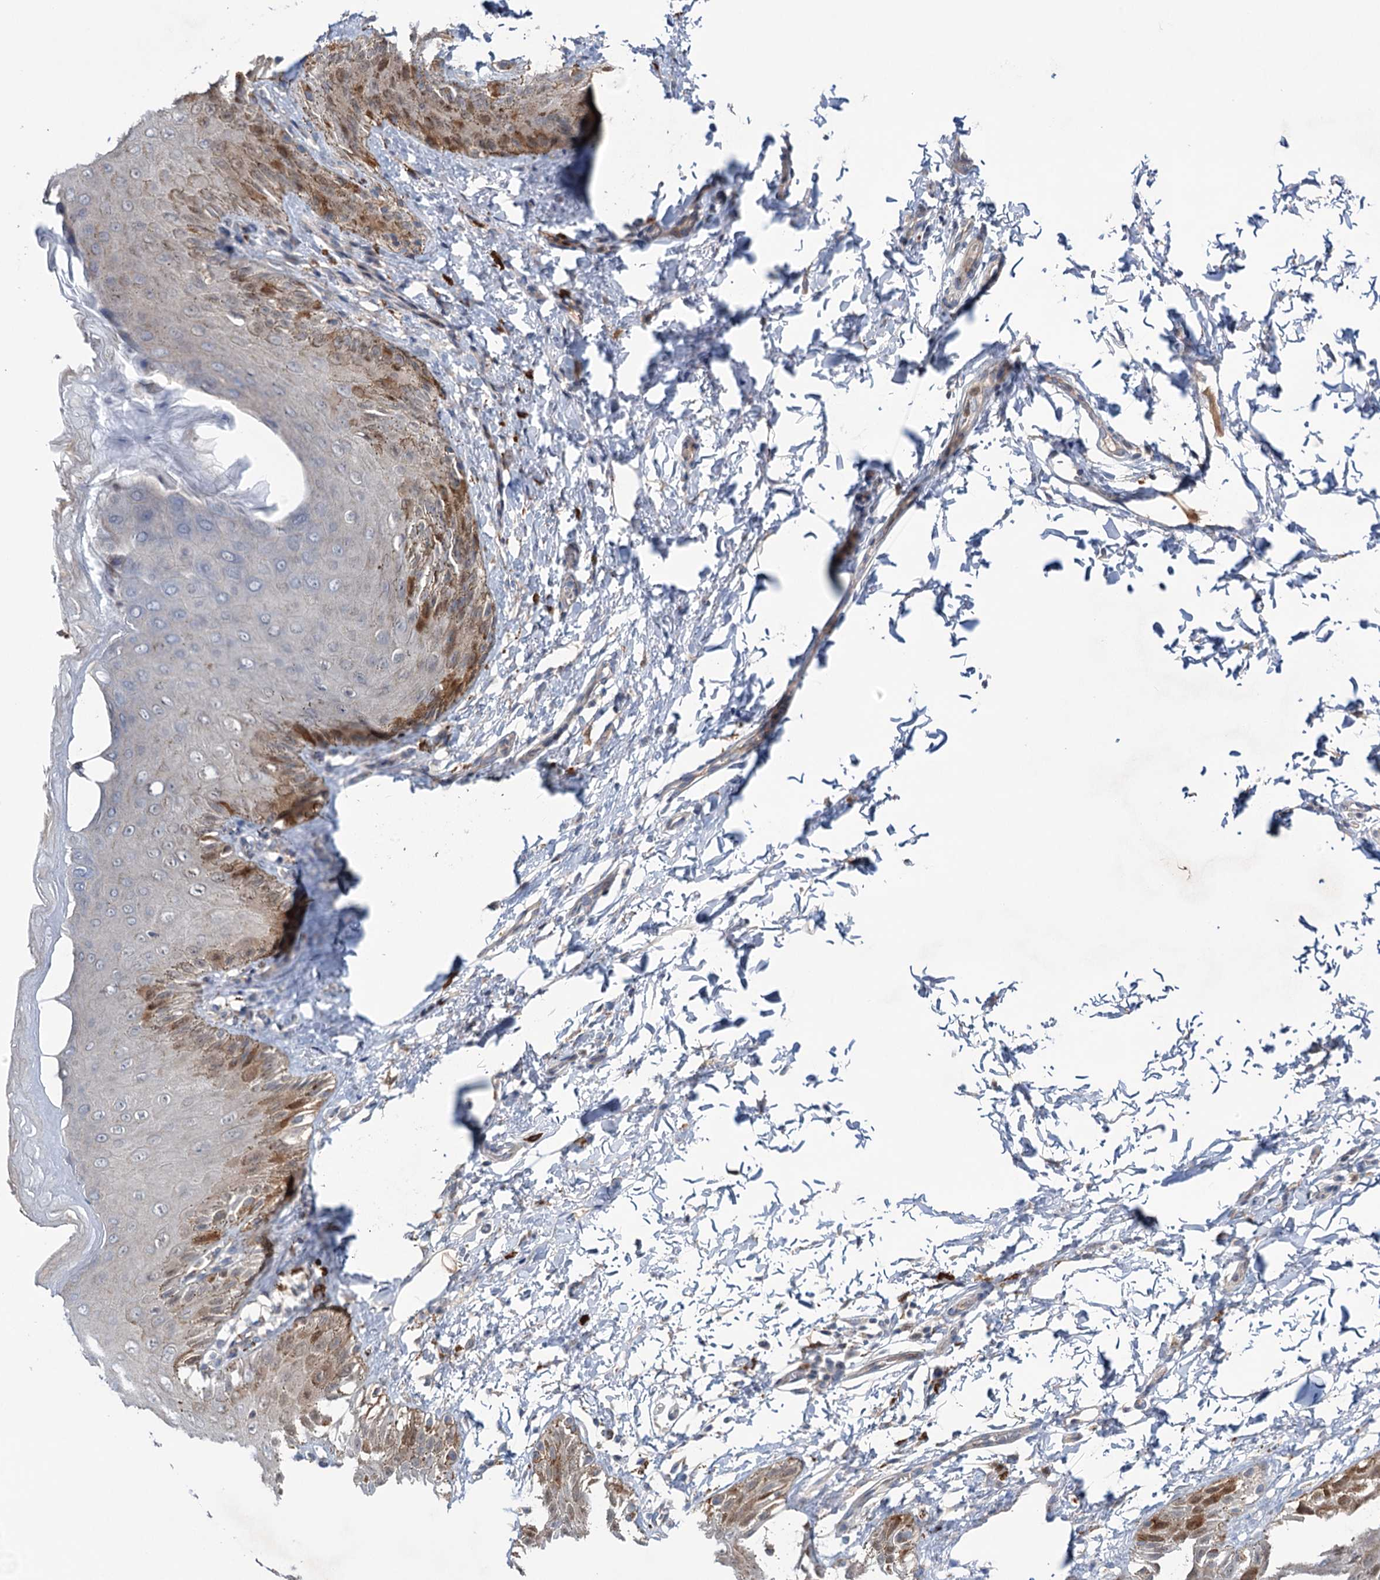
{"staining": {"intensity": "moderate", "quantity": "<25%", "location": "cytoplasmic/membranous,nuclear"}, "tissue": "skin", "cell_type": "Epidermal cells", "image_type": "normal", "snomed": [{"axis": "morphology", "description": "Normal tissue, NOS"}, {"axis": "topography", "description": "Anal"}], "caption": "Immunohistochemistry (DAB (3,3'-diaminobenzidine)) staining of benign skin displays moderate cytoplasmic/membranous,nuclear protein staining in about <25% of epidermal cells.", "gene": "NCAPD2", "patient": {"sex": "male", "age": 44}}